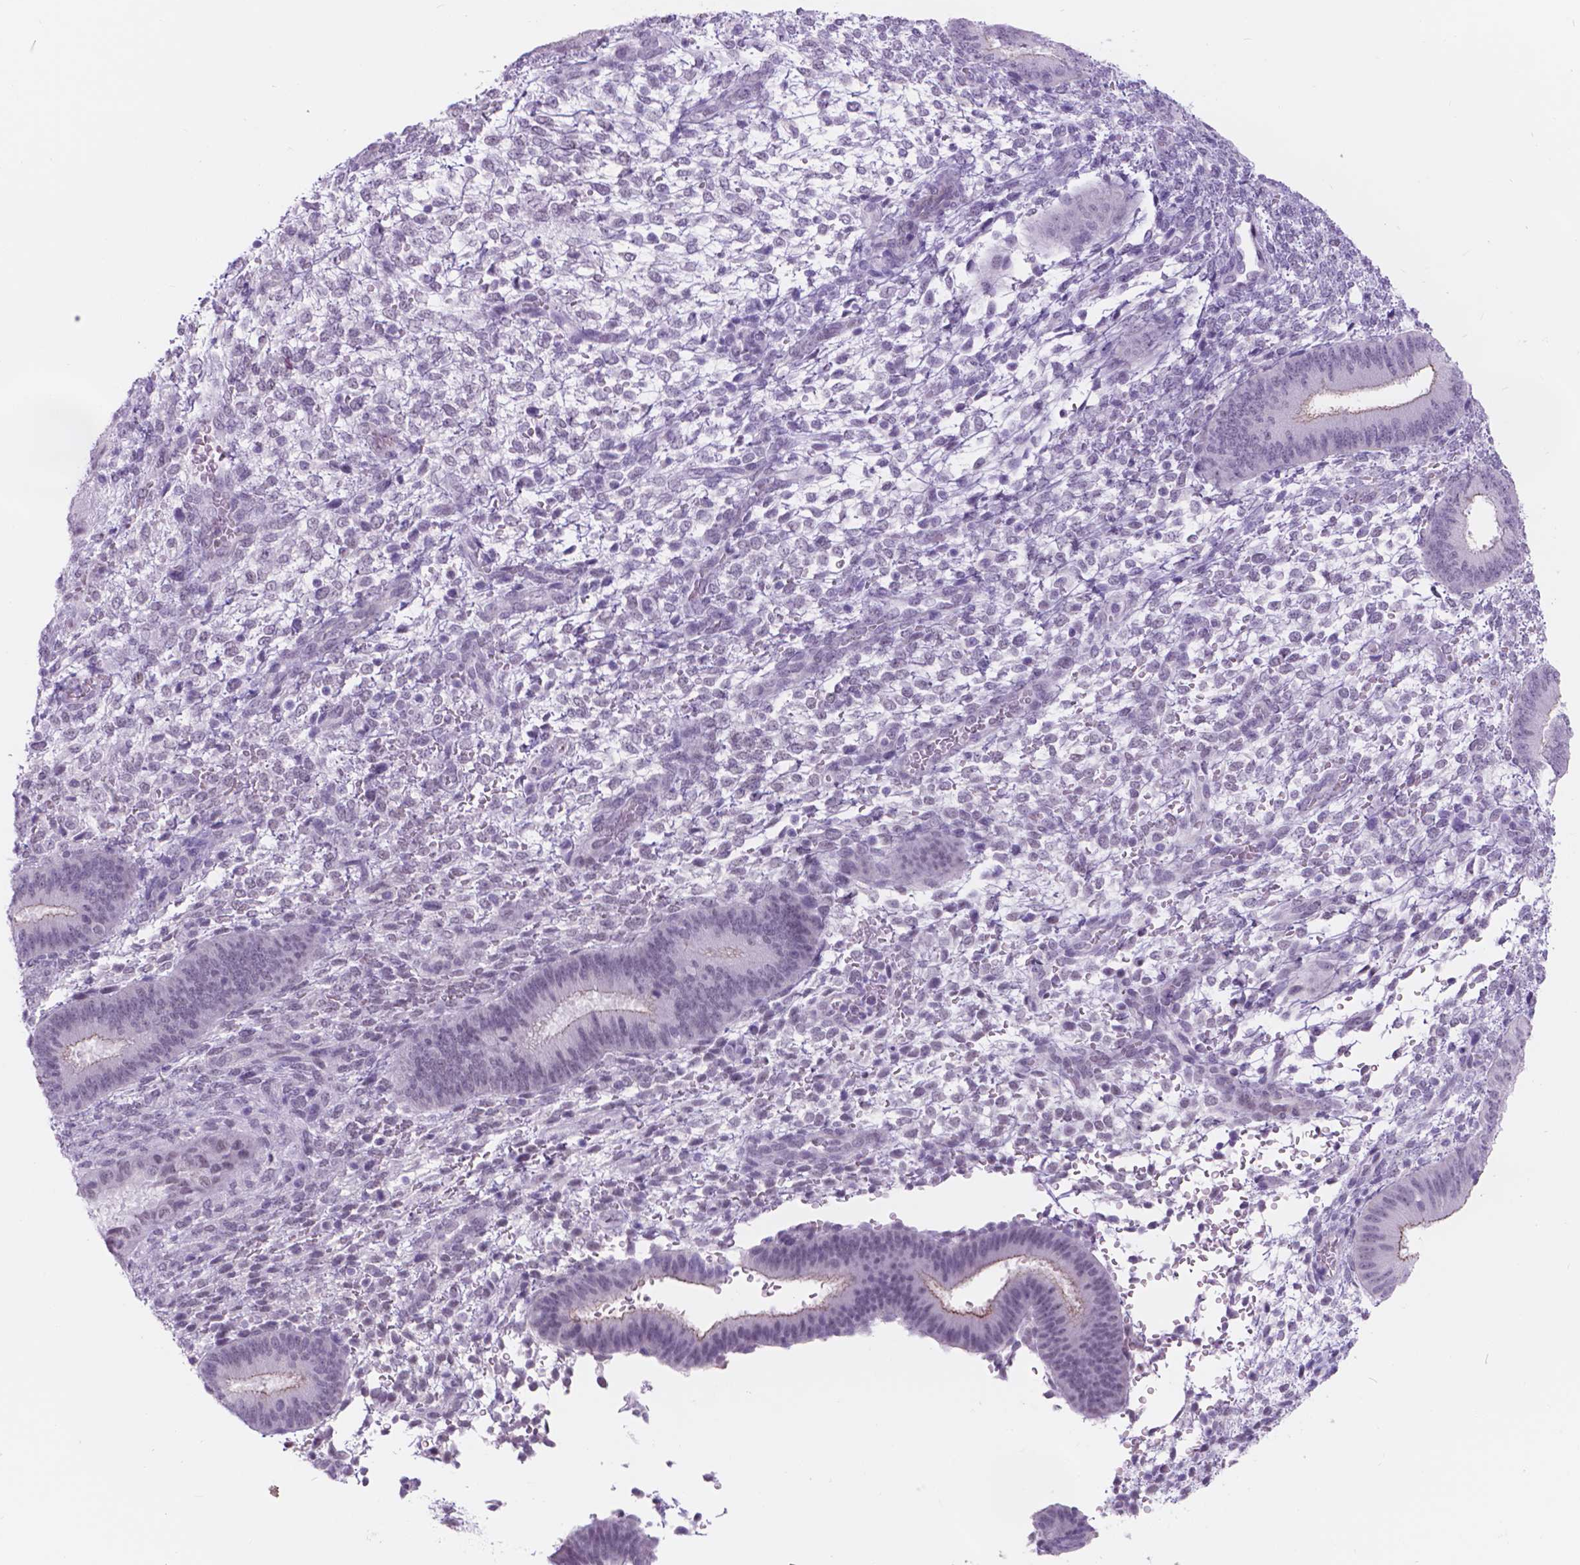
{"staining": {"intensity": "negative", "quantity": "none", "location": "none"}, "tissue": "endometrium", "cell_type": "Cells in endometrial stroma", "image_type": "normal", "snomed": [{"axis": "morphology", "description": "Normal tissue, NOS"}, {"axis": "topography", "description": "Endometrium"}], "caption": "Benign endometrium was stained to show a protein in brown. There is no significant staining in cells in endometrial stroma.", "gene": "DCC", "patient": {"sex": "female", "age": 39}}